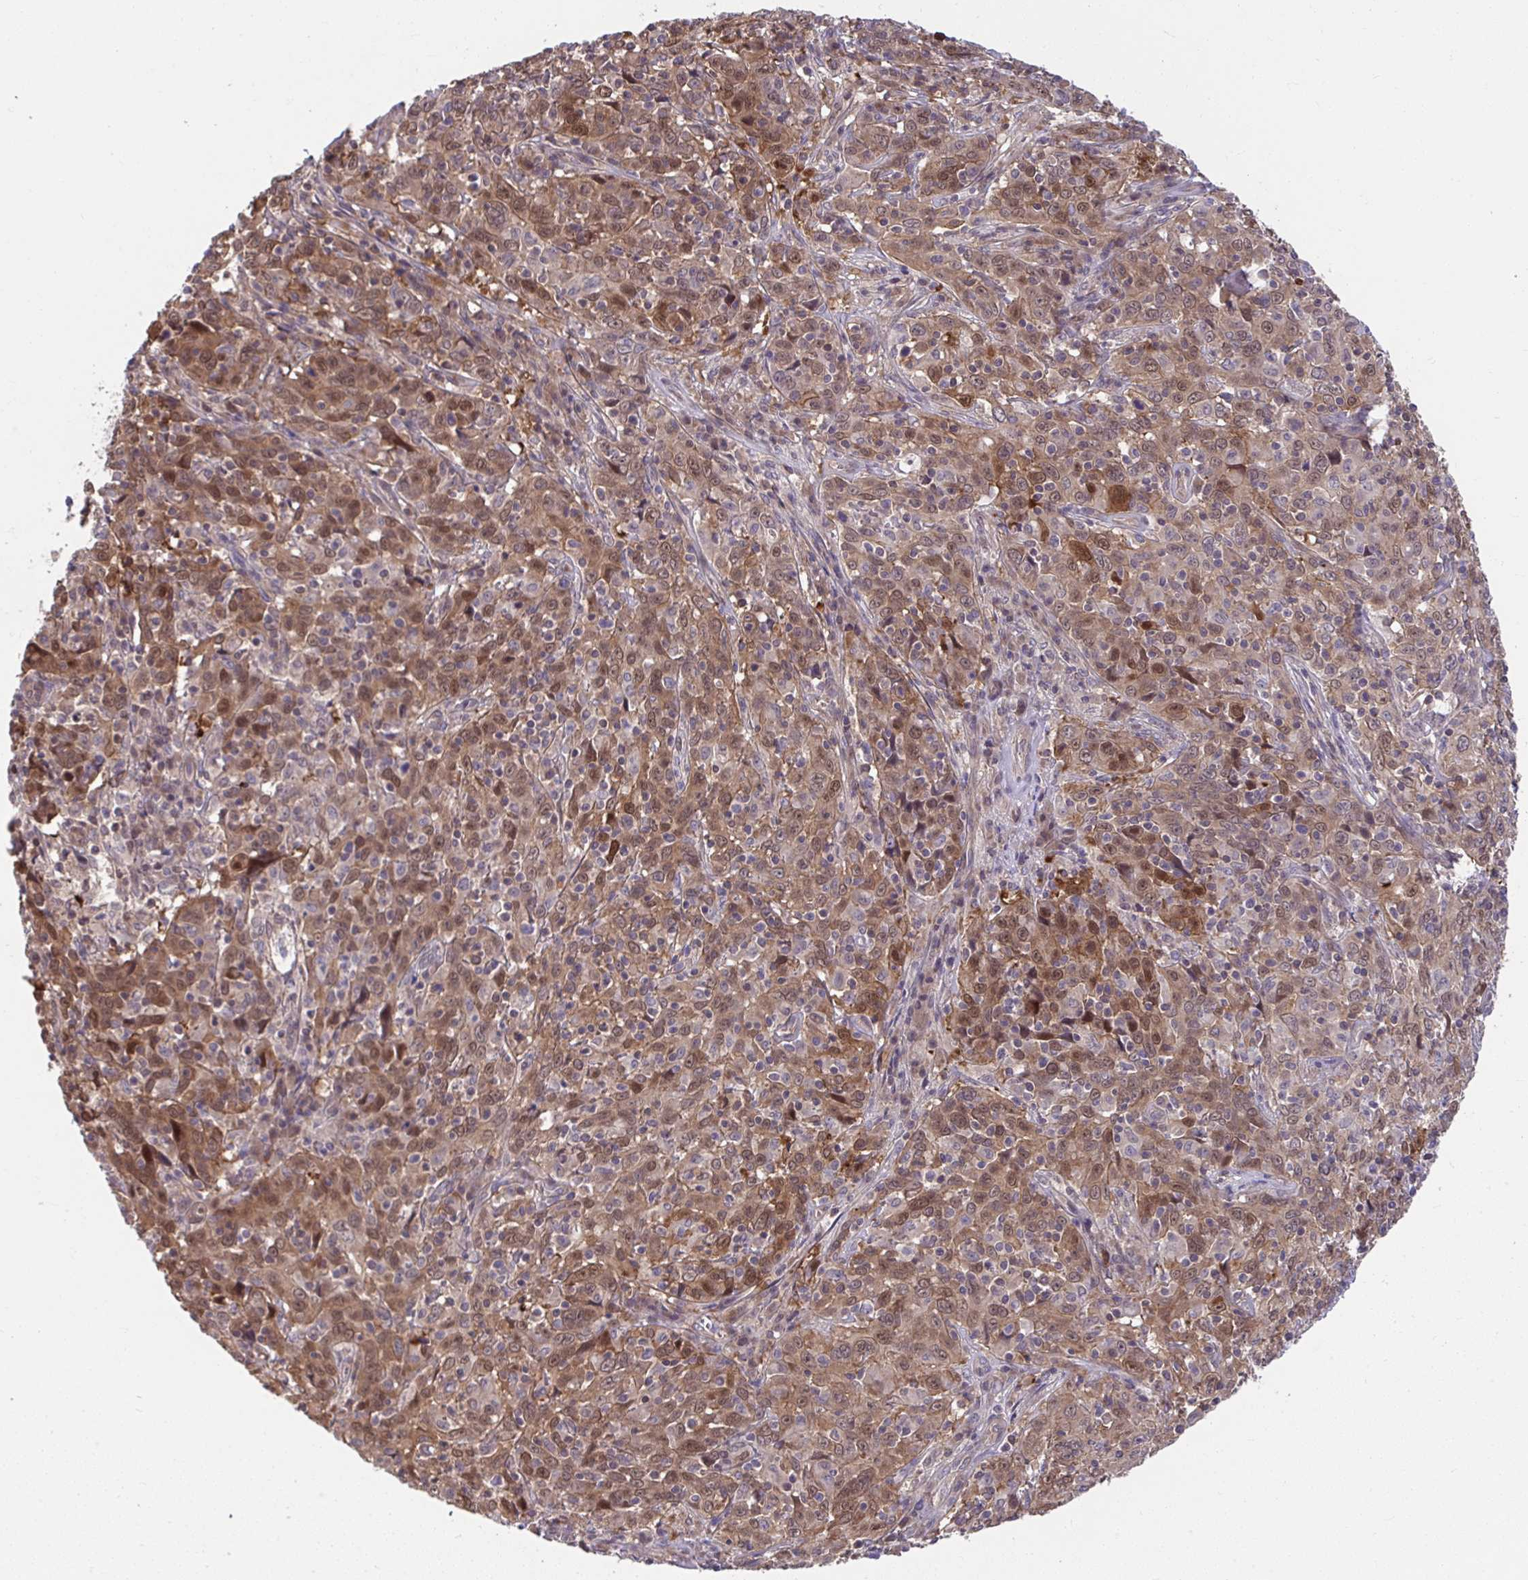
{"staining": {"intensity": "moderate", "quantity": ">75%", "location": "cytoplasmic/membranous,nuclear"}, "tissue": "cervical cancer", "cell_type": "Tumor cells", "image_type": "cancer", "snomed": [{"axis": "morphology", "description": "Squamous cell carcinoma, NOS"}, {"axis": "topography", "description": "Cervix"}], "caption": "The micrograph displays staining of cervical cancer, revealing moderate cytoplasmic/membranous and nuclear protein positivity (brown color) within tumor cells.", "gene": "PCDHB7", "patient": {"sex": "female", "age": 46}}